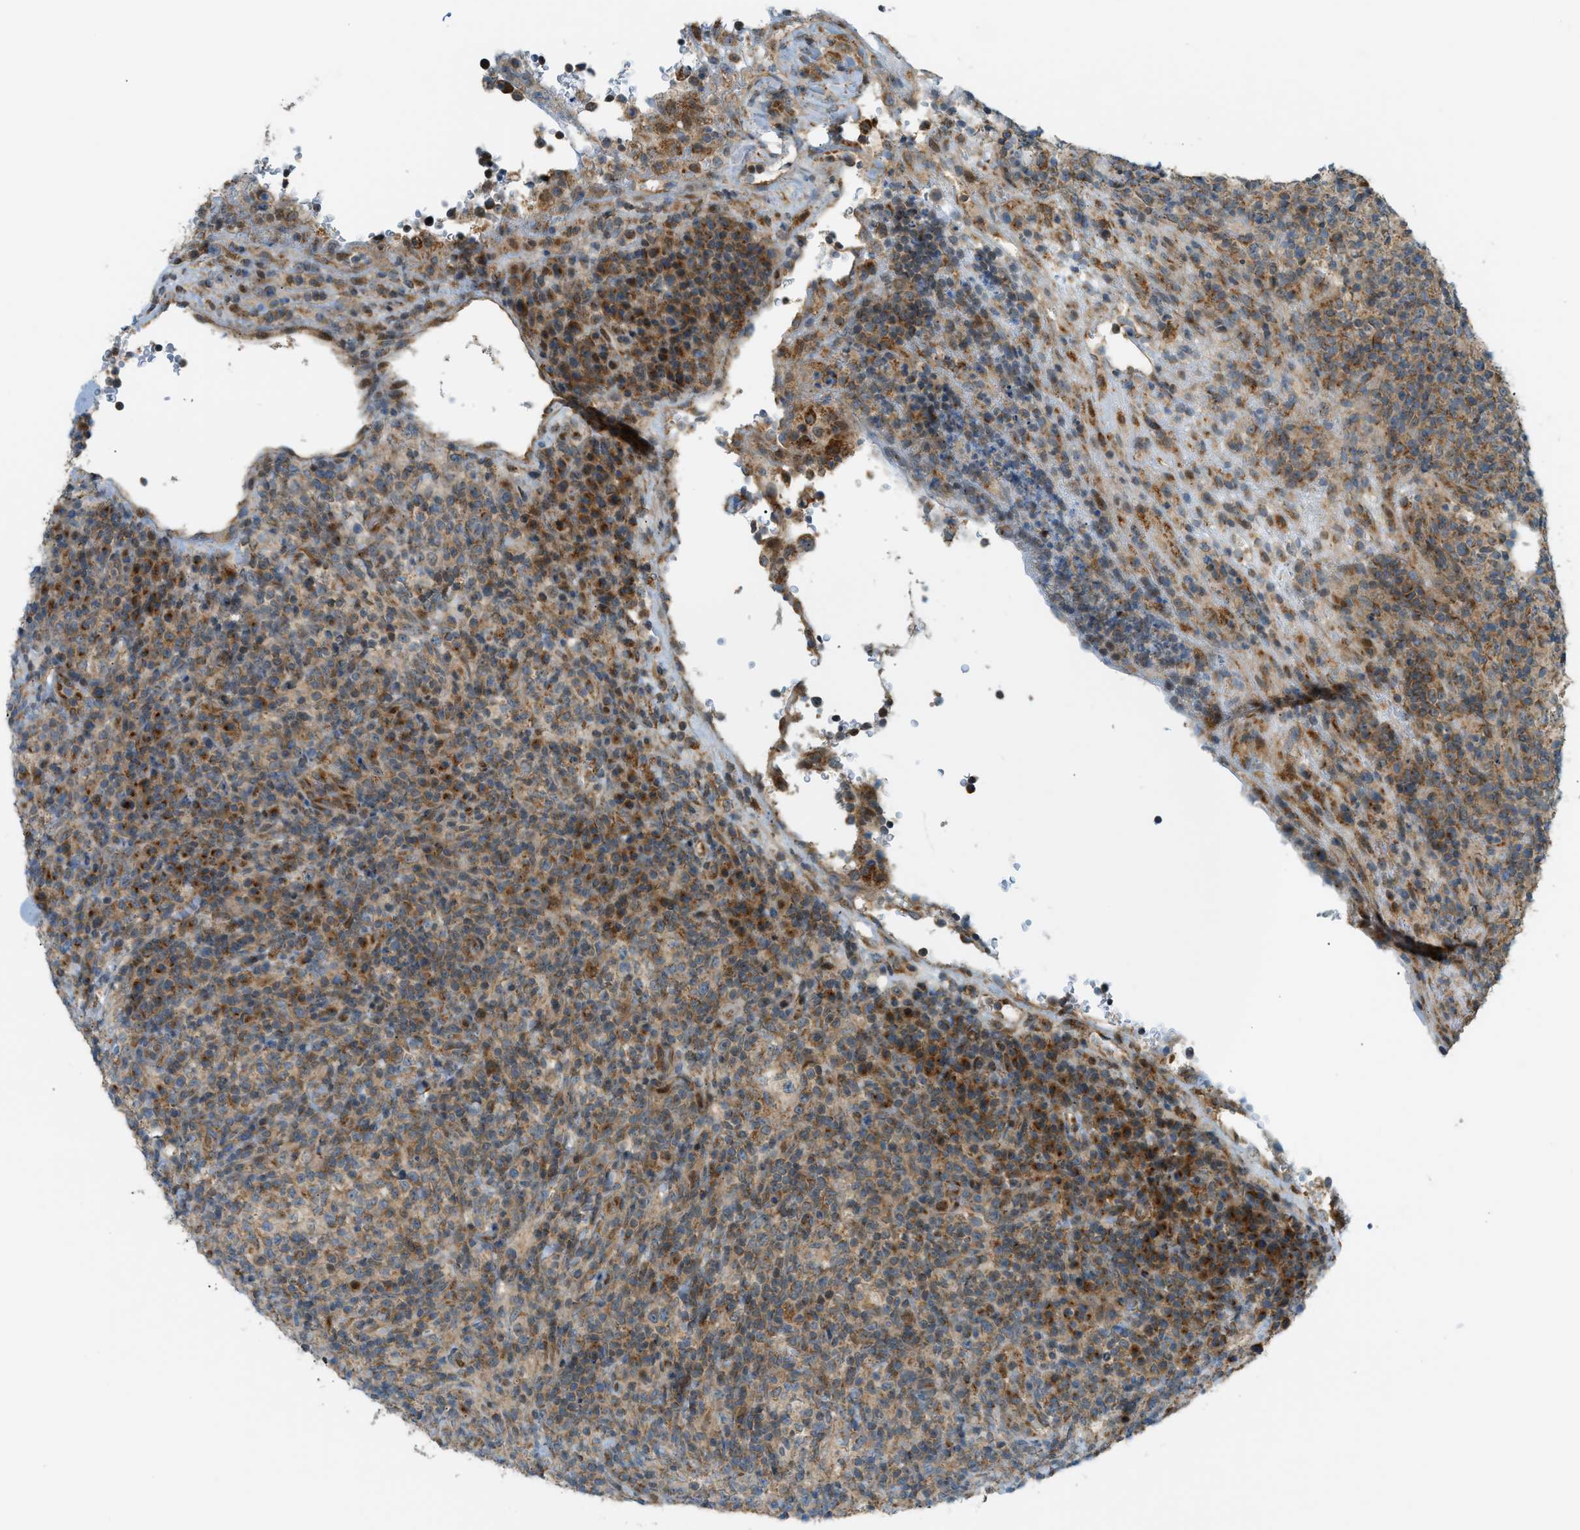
{"staining": {"intensity": "moderate", "quantity": ">75%", "location": "cytoplasmic/membranous,nuclear"}, "tissue": "lymphoma", "cell_type": "Tumor cells", "image_type": "cancer", "snomed": [{"axis": "morphology", "description": "Malignant lymphoma, non-Hodgkin's type, High grade"}, {"axis": "topography", "description": "Lymph node"}], "caption": "Tumor cells exhibit medium levels of moderate cytoplasmic/membranous and nuclear expression in approximately >75% of cells in lymphoma.", "gene": "CCDC186", "patient": {"sex": "female", "age": 76}}